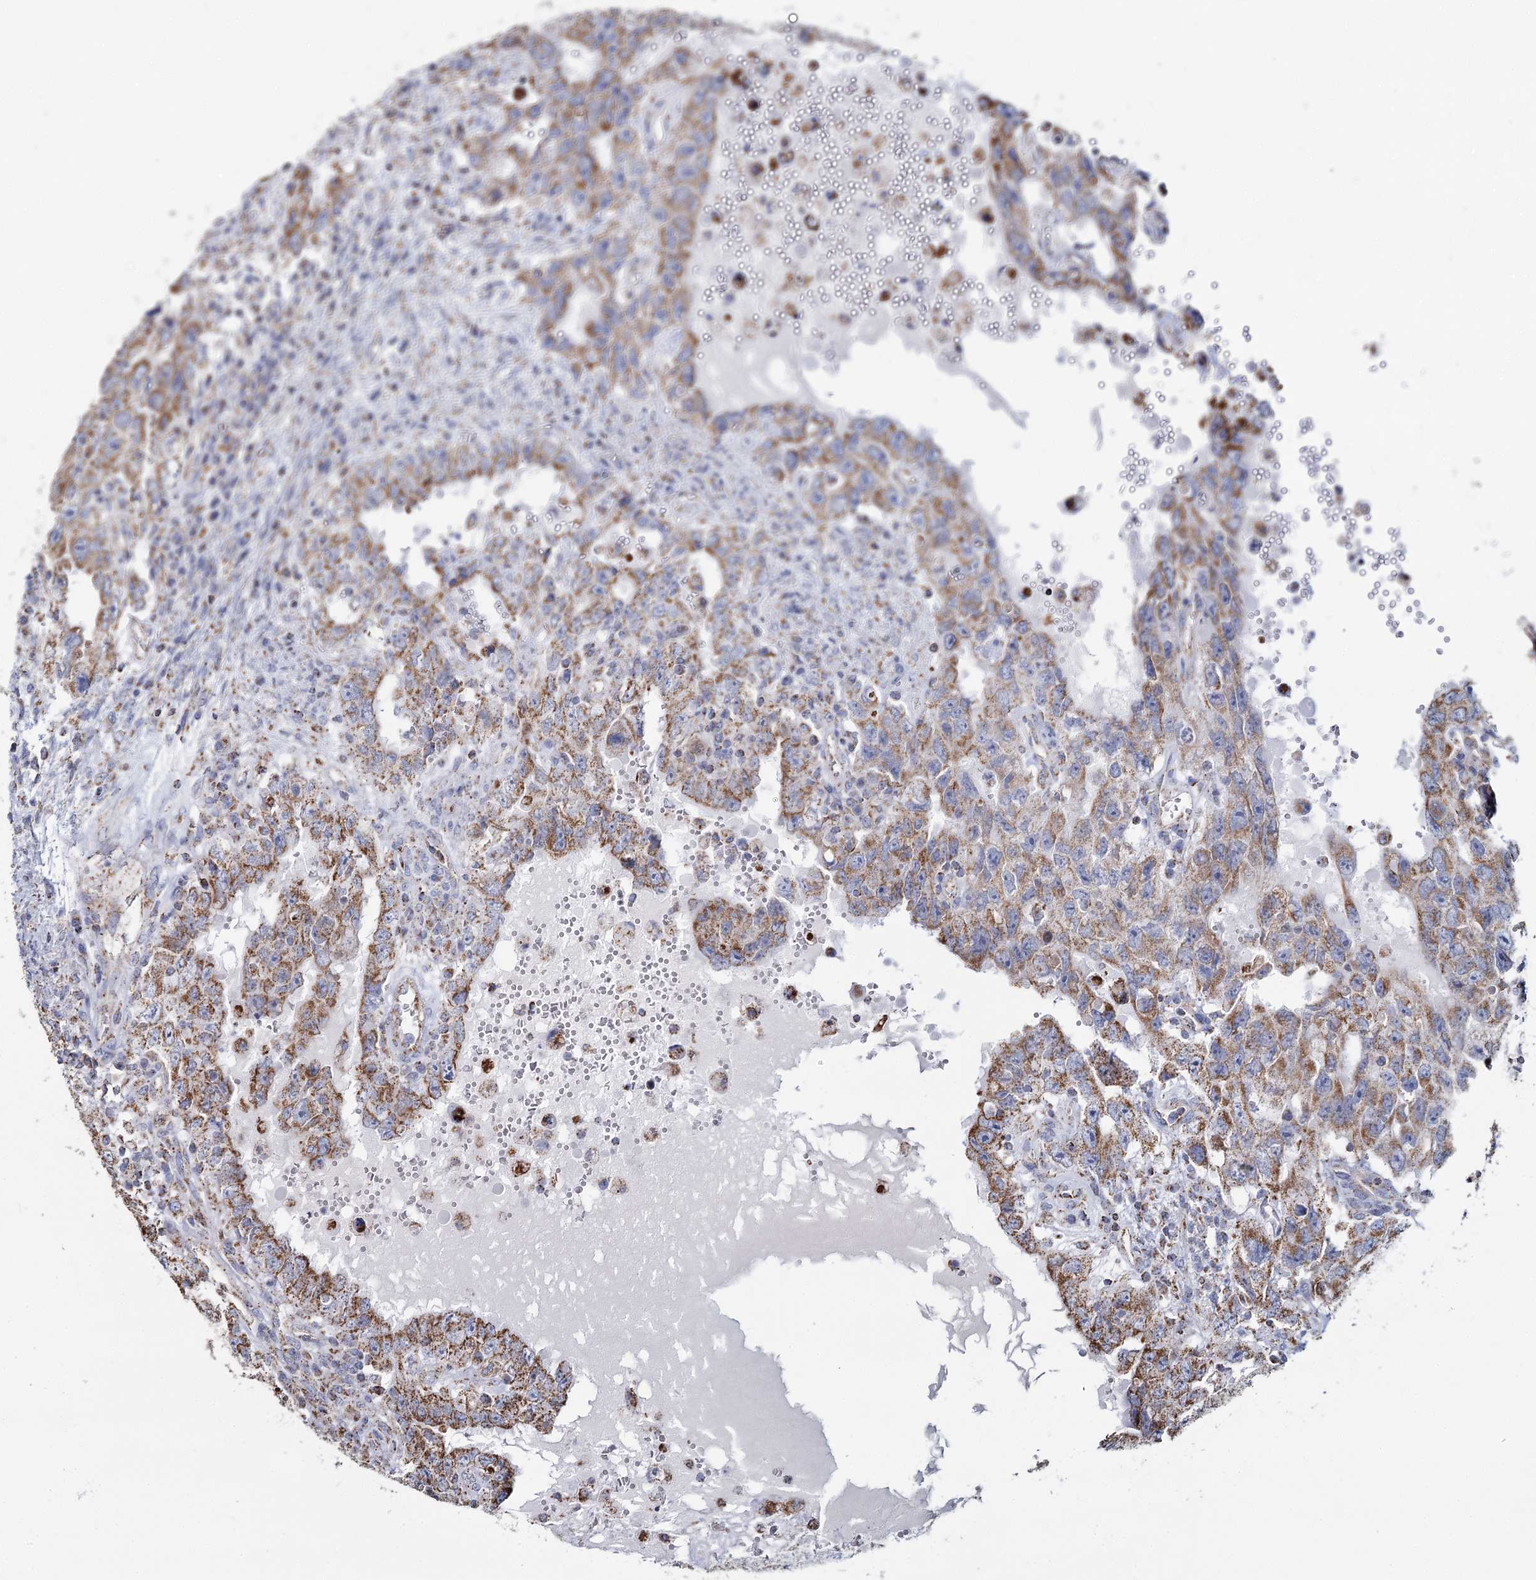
{"staining": {"intensity": "moderate", "quantity": ">75%", "location": "cytoplasmic/membranous"}, "tissue": "testis cancer", "cell_type": "Tumor cells", "image_type": "cancer", "snomed": [{"axis": "morphology", "description": "Carcinoma, Embryonal, NOS"}, {"axis": "topography", "description": "Testis"}], "caption": "Immunohistochemical staining of human testis cancer reveals medium levels of moderate cytoplasmic/membranous staining in about >75% of tumor cells.", "gene": "MRPL44", "patient": {"sex": "male", "age": 26}}